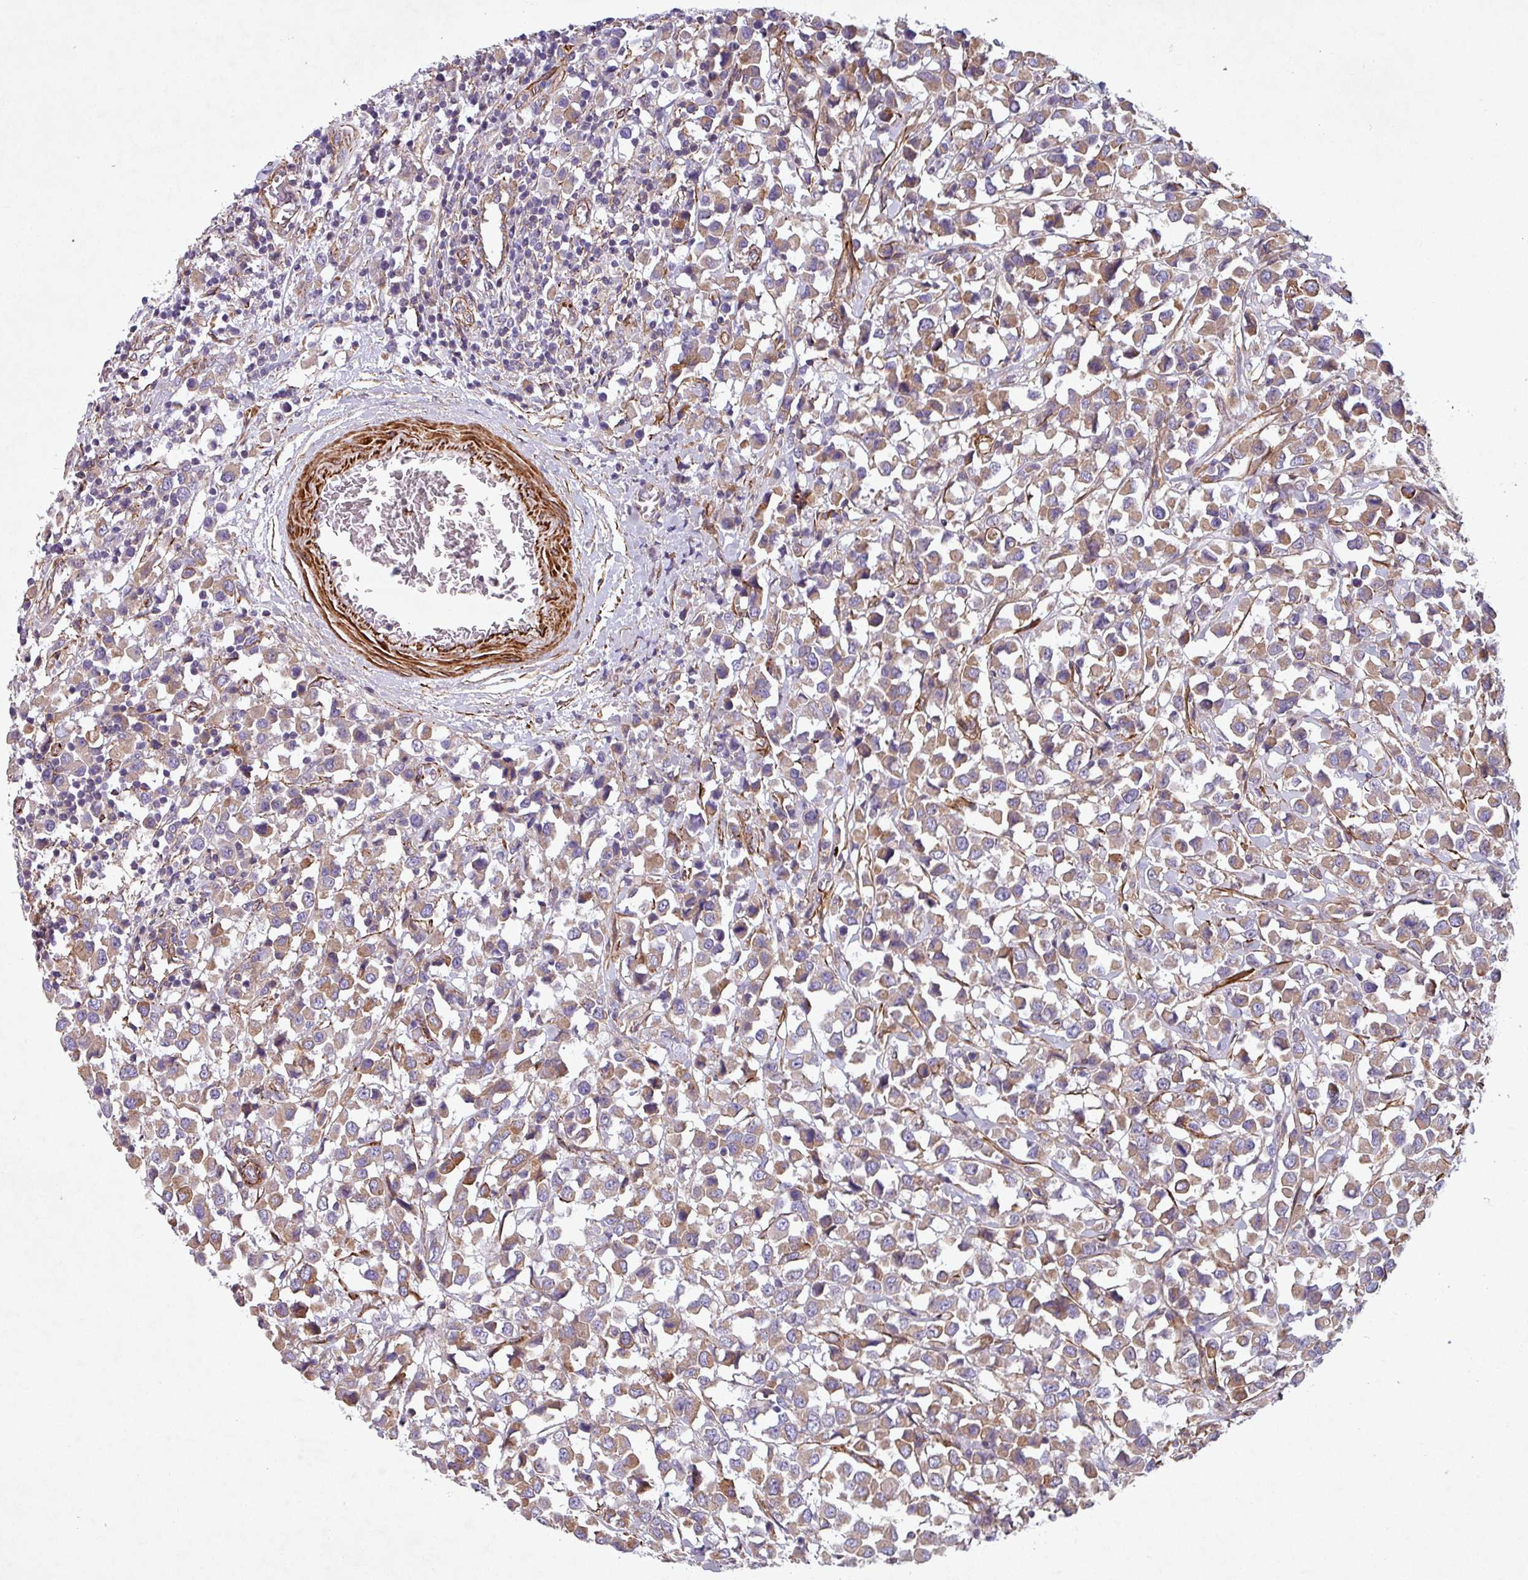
{"staining": {"intensity": "moderate", "quantity": ">75%", "location": "cytoplasmic/membranous"}, "tissue": "breast cancer", "cell_type": "Tumor cells", "image_type": "cancer", "snomed": [{"axis": "morphology", "description": "Duct carcinoma"}, {"axis": "topography", "description": "Breast"}], "caption": "Tumor cells show medium levels of moderate cytoplasmic/membranous staining in approximately >75% of cells in breast invasive ductal carcinoma.", "gene": "ATP2C2", "patient": {"sex": "female", "age": 61}}